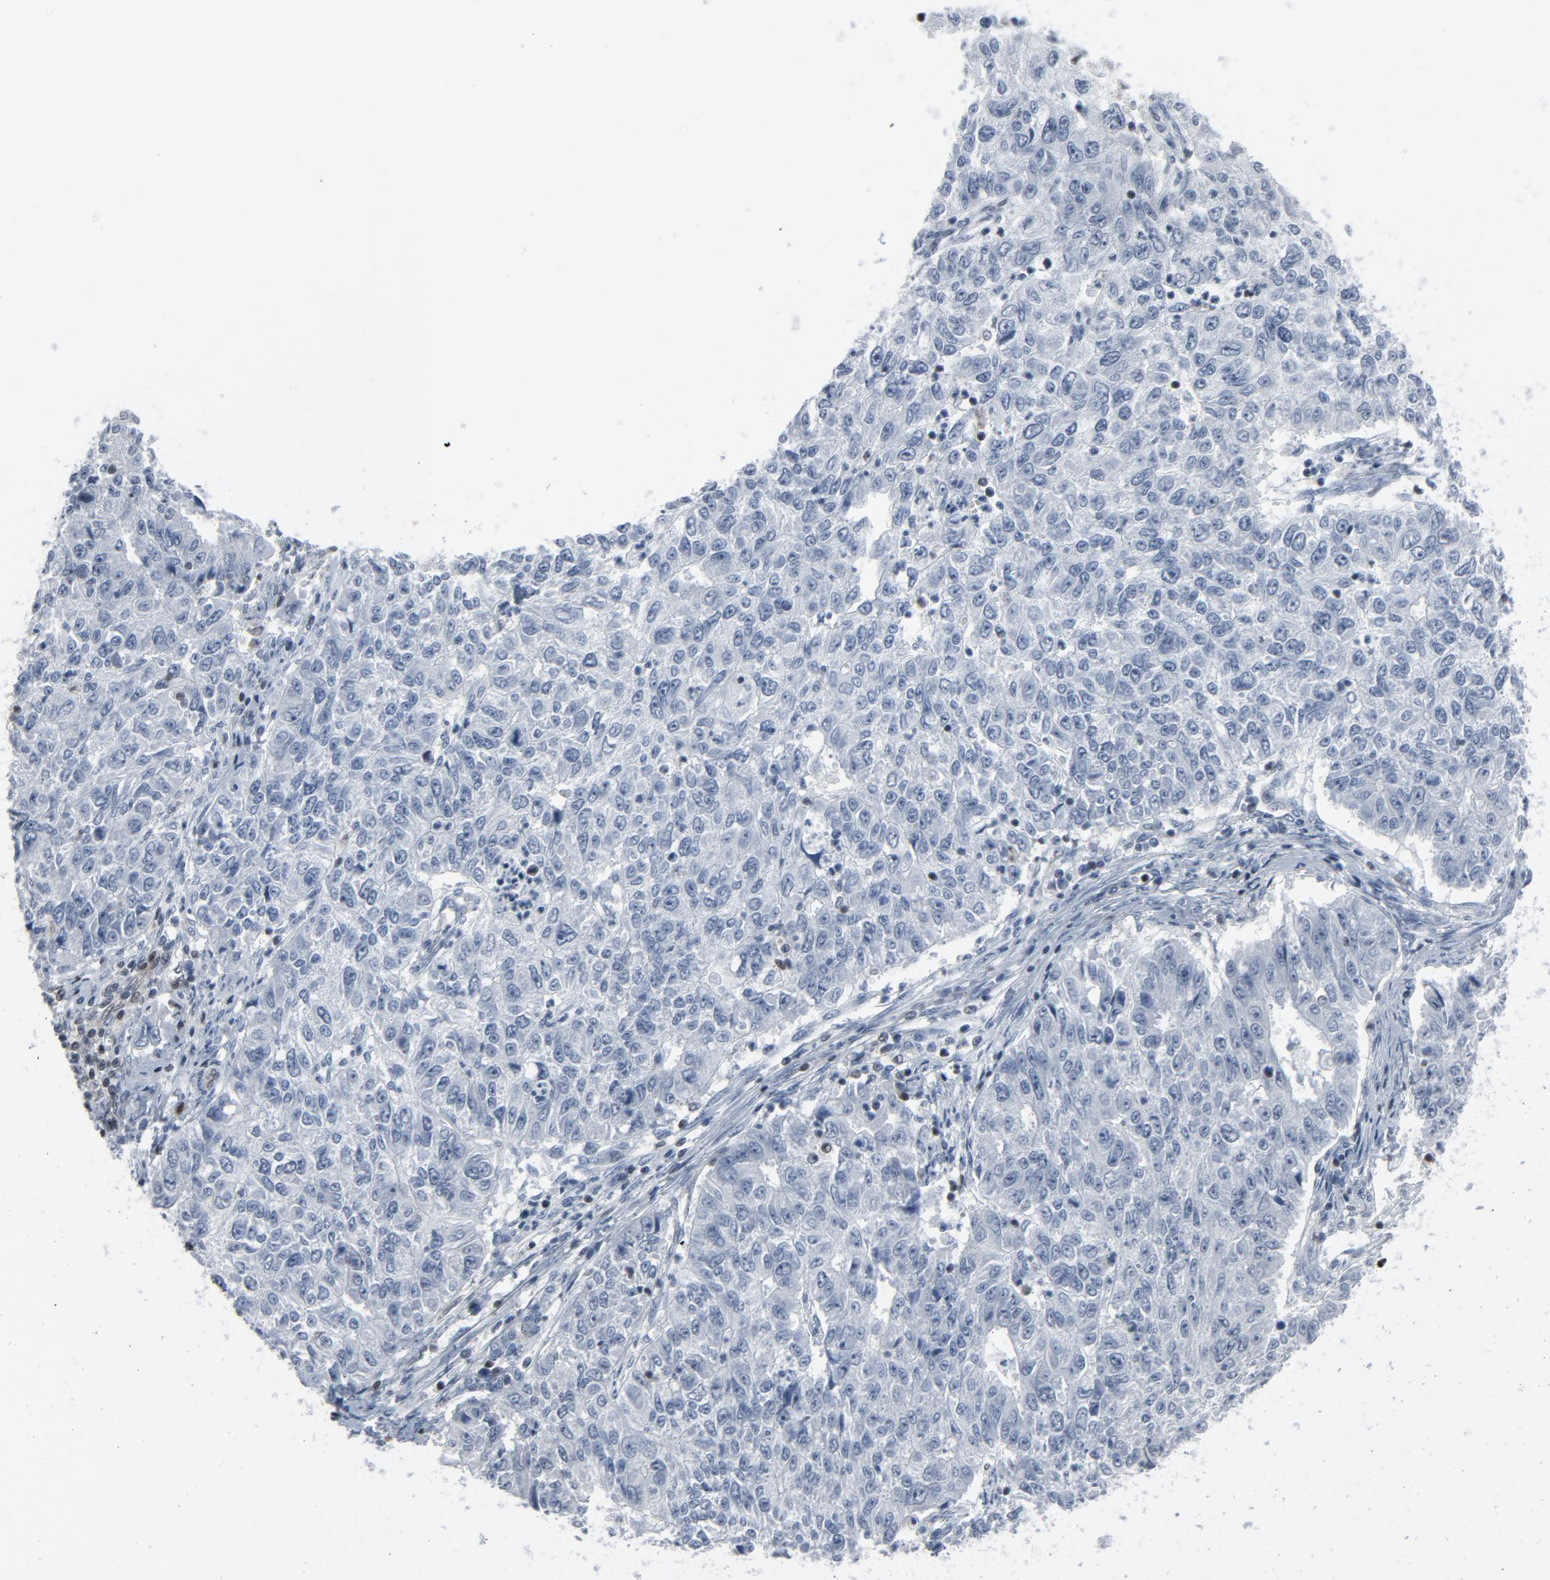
{"staining": {"intensity": "negative", "quantity": "none", "location": "none"}, "tissue": "endometrial cancer", "cell_type": "Tumor cells", "image_type": "cancer", "snomed": [{"axis": "morphology", "description": "Adenocarcinoma, NOS"}, {"axis": "topography", "description": "Endometrium"}], "caption": "DAB immunohistochemical staining of adenocarcinoma (endometrial) reveals no significant expression in tumor cells.", "gene": "STAT5A", "patient": {"sex": "female", "age": 42}}